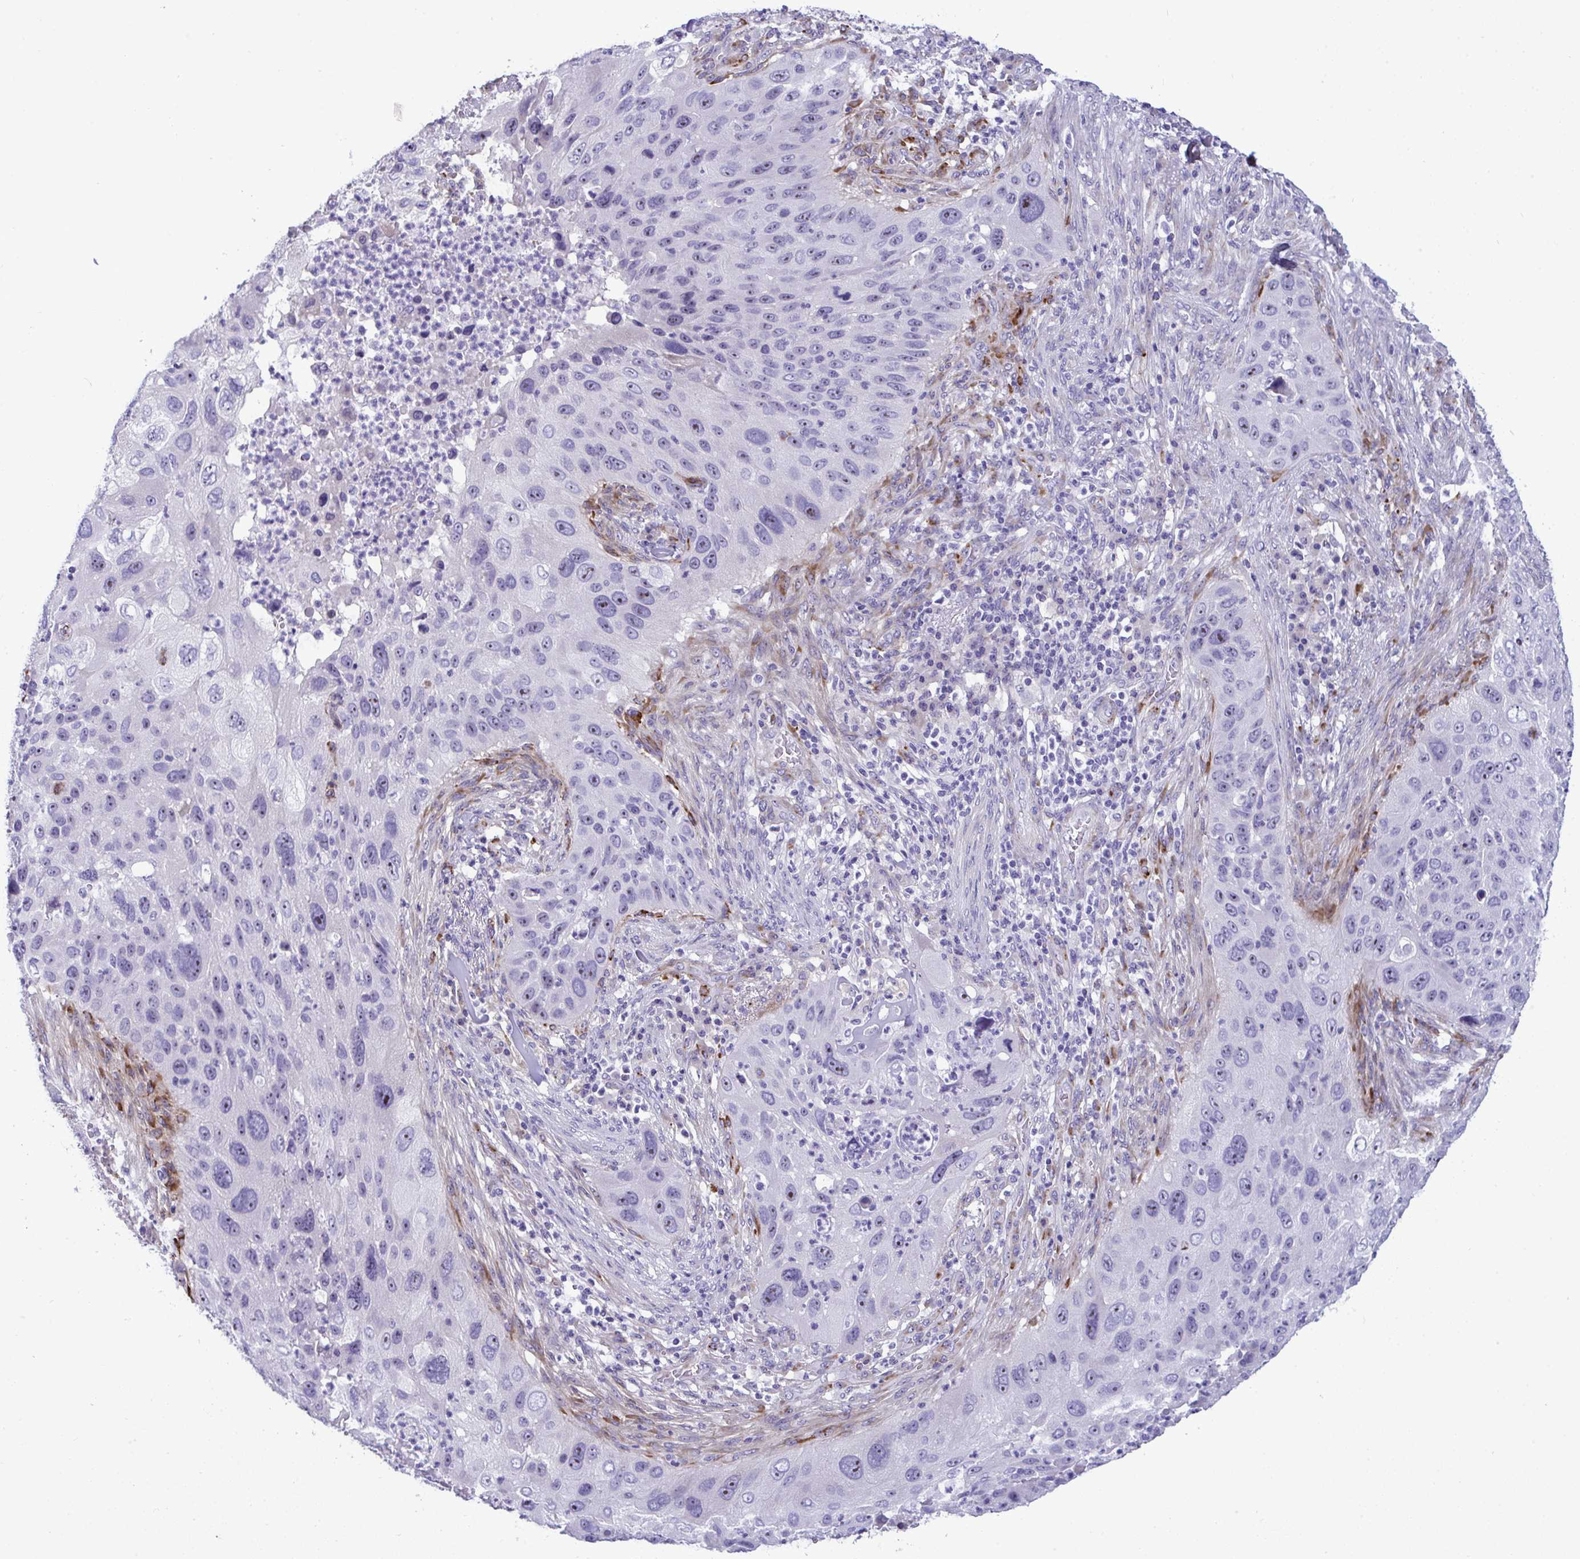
{"staining": {"intensity": "negative", "quantity": "none", "location": "none"}, "tissue": "lung cancer", "cell_type": "Tumor cells", "image_type": "cancer", "snomed": [{"axis": "morphology", "description": "Squamous cell carcinoma, NOS"}, {"axis": "topography", "description": "Lung"}], "caption": "Immunohistochemical staining of squamous cell carcinoma (lung) reveals no significant expression in tumor cells. The staining was performed using DAB (3,3'-diaminobenzidine) to visualize the protein expression in brown, while the nuclei were stained in blue with hematoxylin (Magnification: 20x).", "gene": "LHFPL6", "patient": {"sex": "male", "age": 63}}